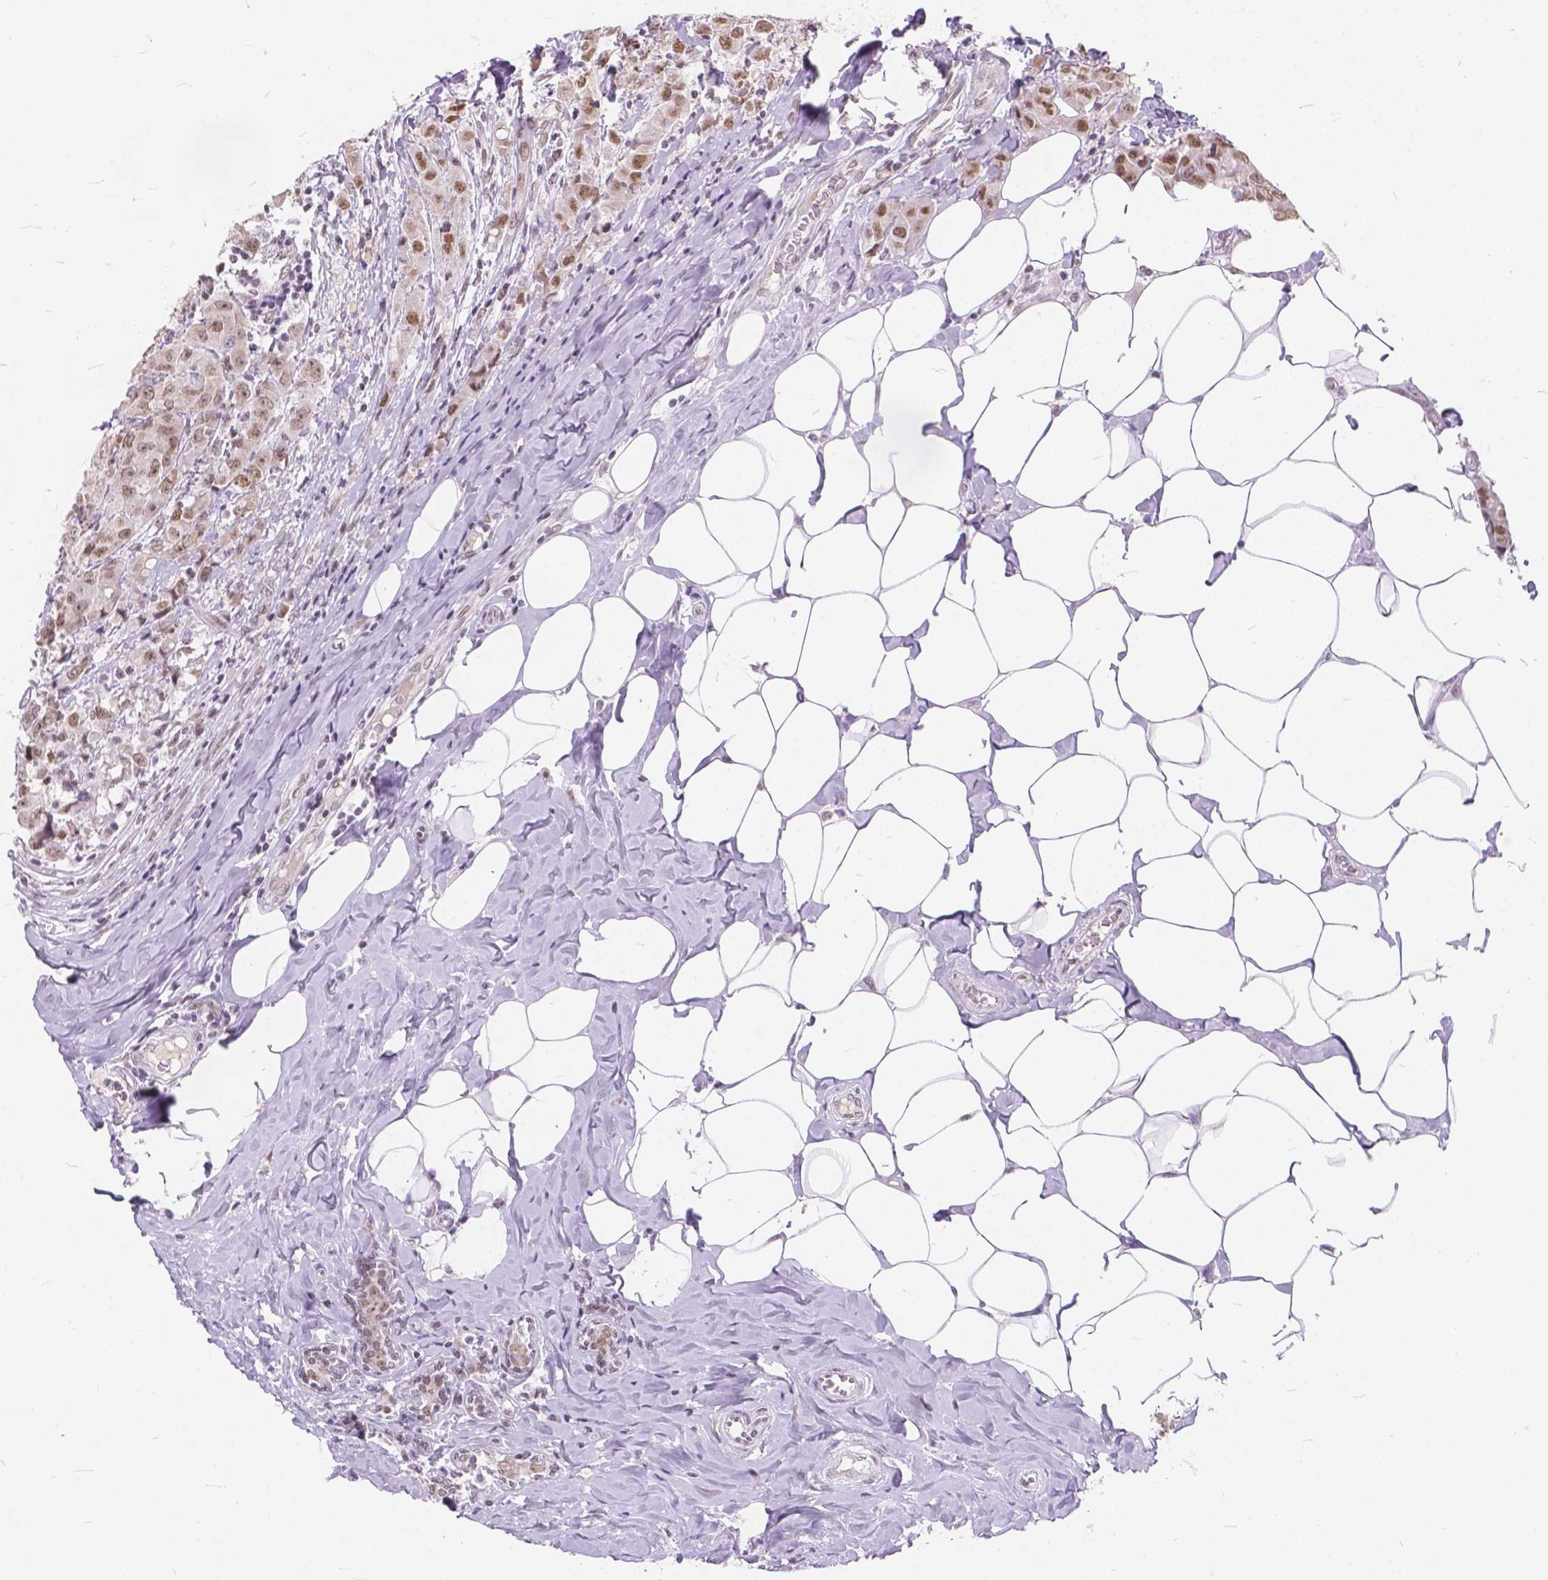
{"staining": {"intensity": "moderate", "quantity": ">75%", "location": "nuclear"}, "tissue": "breast cancer", "cell_type": "Tumor cells", "image_type": "cancer", "snomed": [{"axis": "morphology", "description": "Normal tissue, NOS"}, {"axis": "morphology", "description": "Duct carcinoma"}, {"axis": "topography", "description": "Breast"}], "caption": "Brown immunohistochemical staining in breast invasive ductal carcinoma displays moderate nuclear positivity in approximately >75% of tumor cells.", "gene": "FAM53A", "patient": {"sex": "female", "age": 43}}